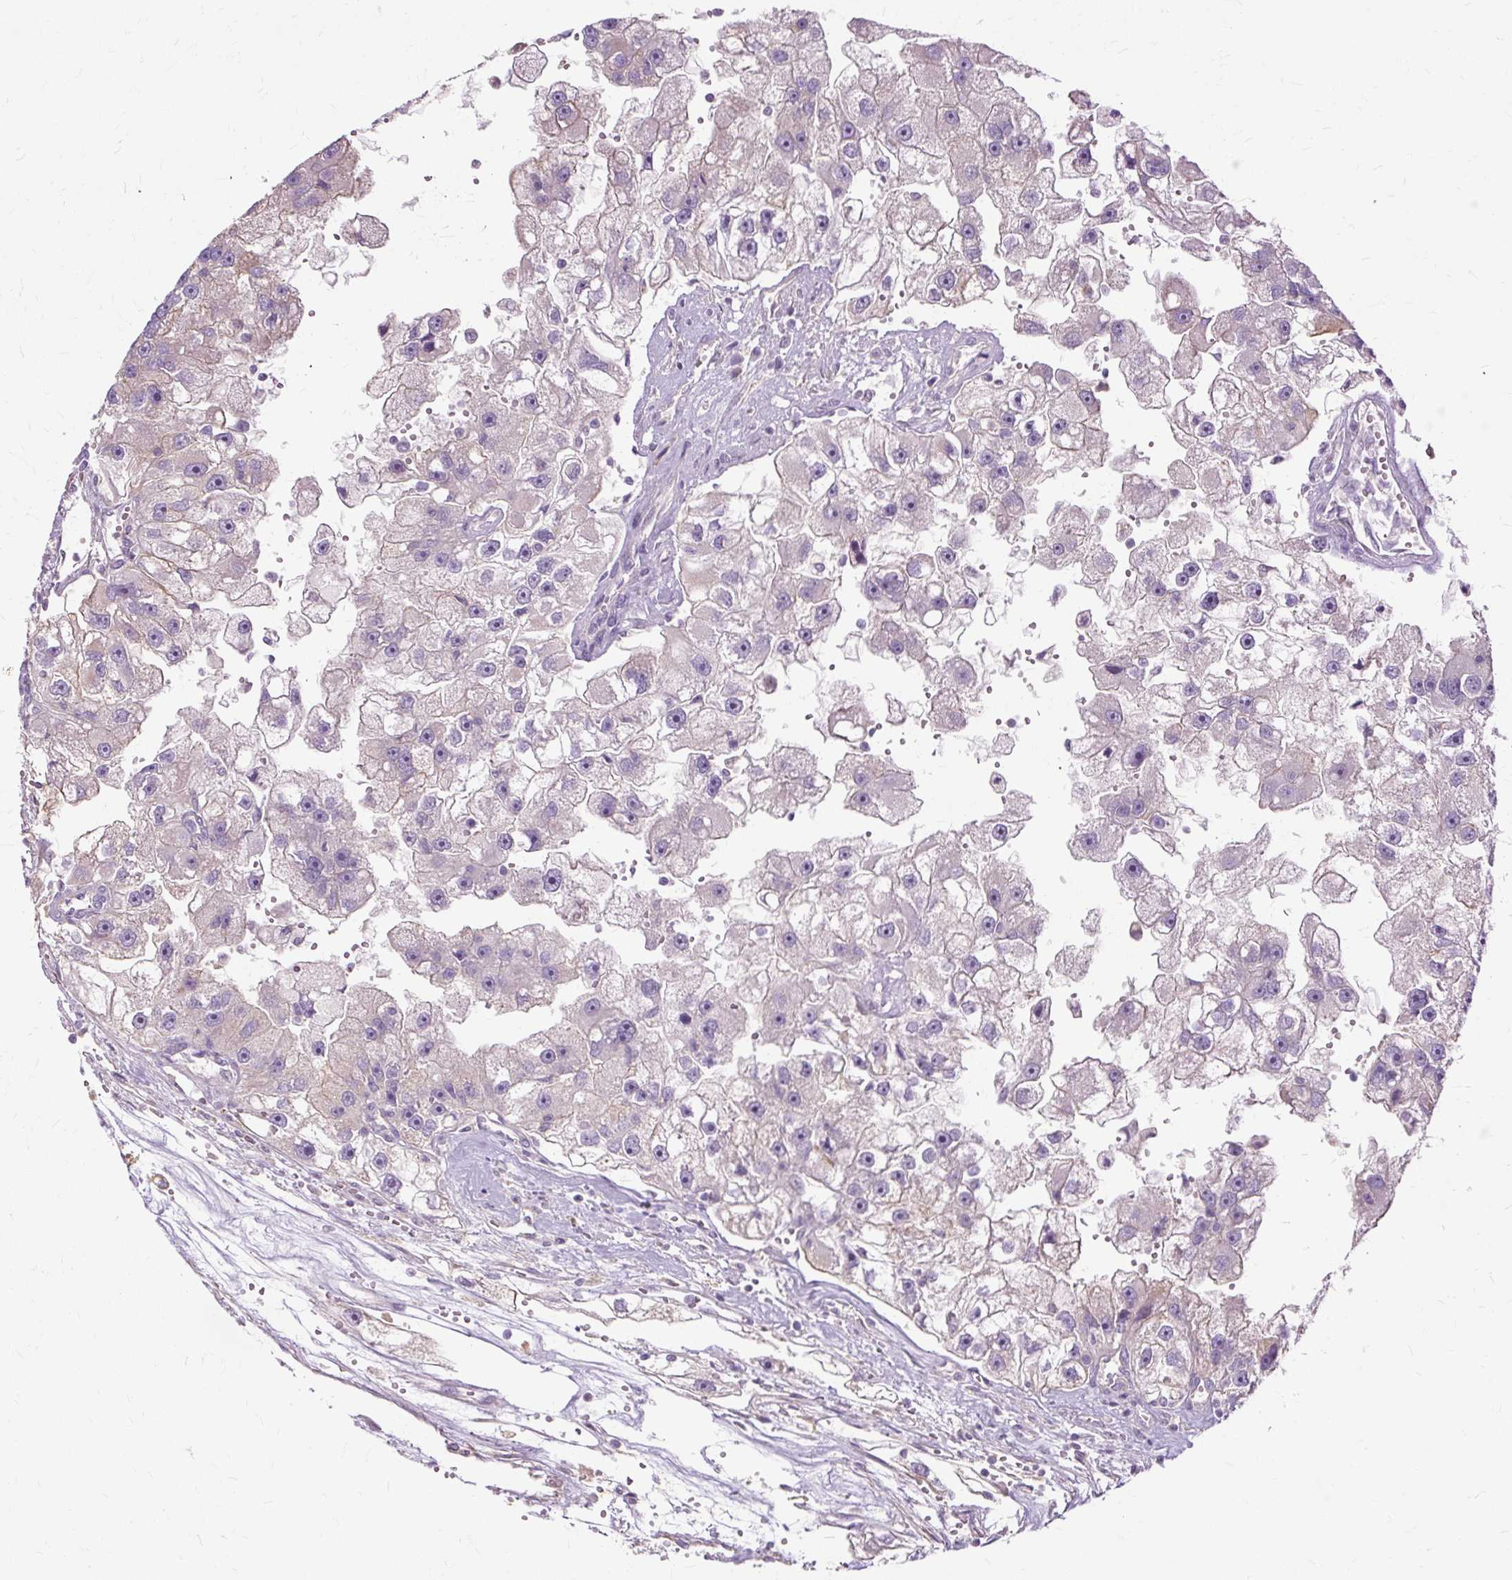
{"staining": {"intensity": "negative", "quantity": "none", "location": "none"}, "tissue": "renal cancer", "cell_type": "Tumor cells", "image_type": "cancer", "snomed": [{"axis": "morphology", "description": "Adenocarcinoma, NOS"}, {"axis": "topography", "description": "Kidney"}], "caption": "A micrograph of renal cancer (adenocarcinoma) stained for a protein reveals no brown staining in tumor cells.", "gene": "TSPAN8", "patient": {"sex": "male", "age": 63}}